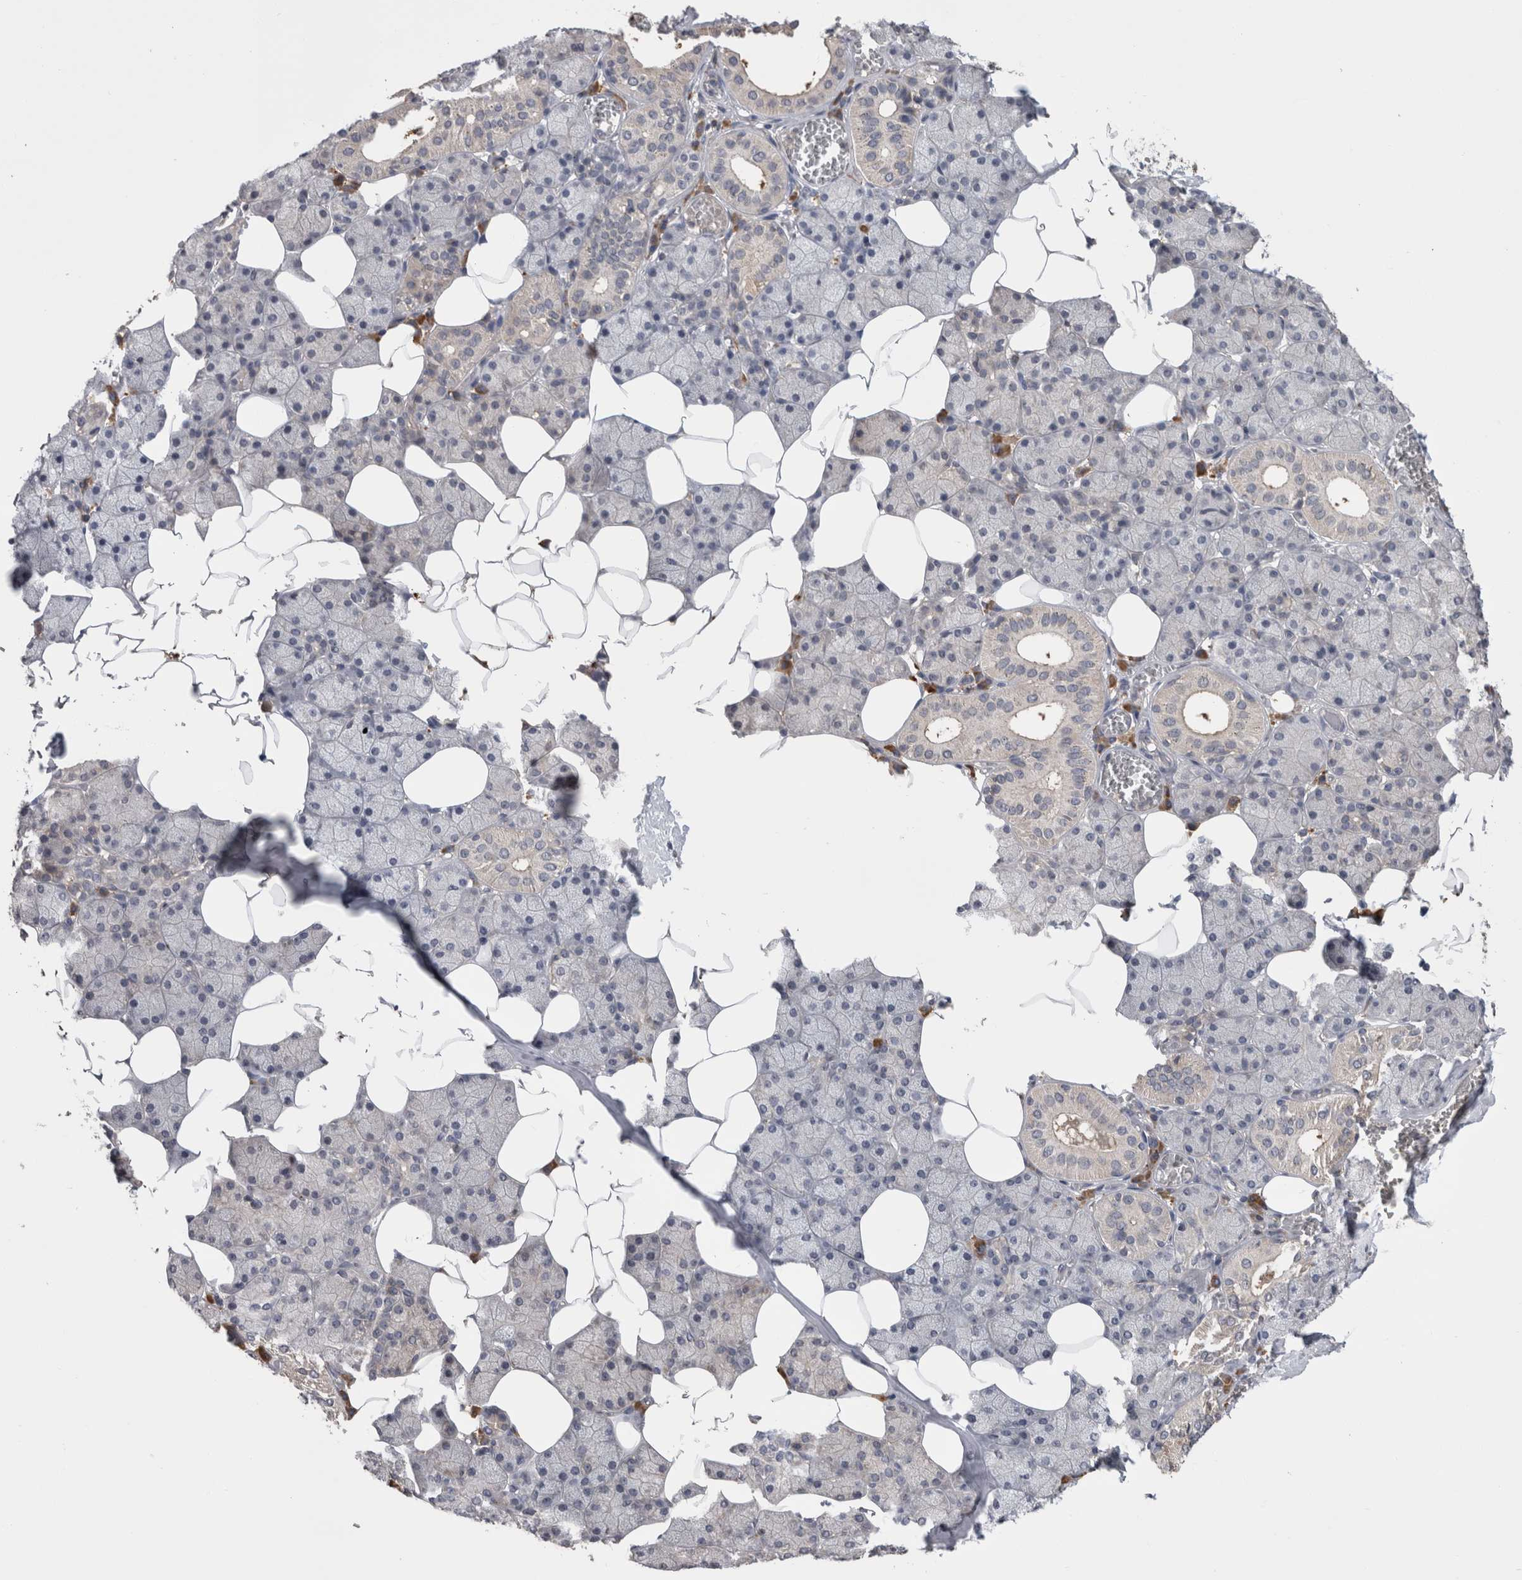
{"staining": {"intensity": "weak", "quantity": "<25%", "location": "cytoplasmic/membranous"}, "tissue": "salivary gland", "cell_type": "Glandular cells", "image_type": "normal", "snomed": [{"axis": "morphology", "description": "Normal tissue, NOS"}, {"axis": "topography", "description": "Salivary gland"}], "caption": "The image displays no staining of glandular cells in normal salivary gland. The staining is performed using DAB (3,3'-diaminobenzidine) brown chromogen with nuclei counter-stained in using hematoxylin.", "gene": "ANXA13", "patient": {"sex": "female", "age": 33}}